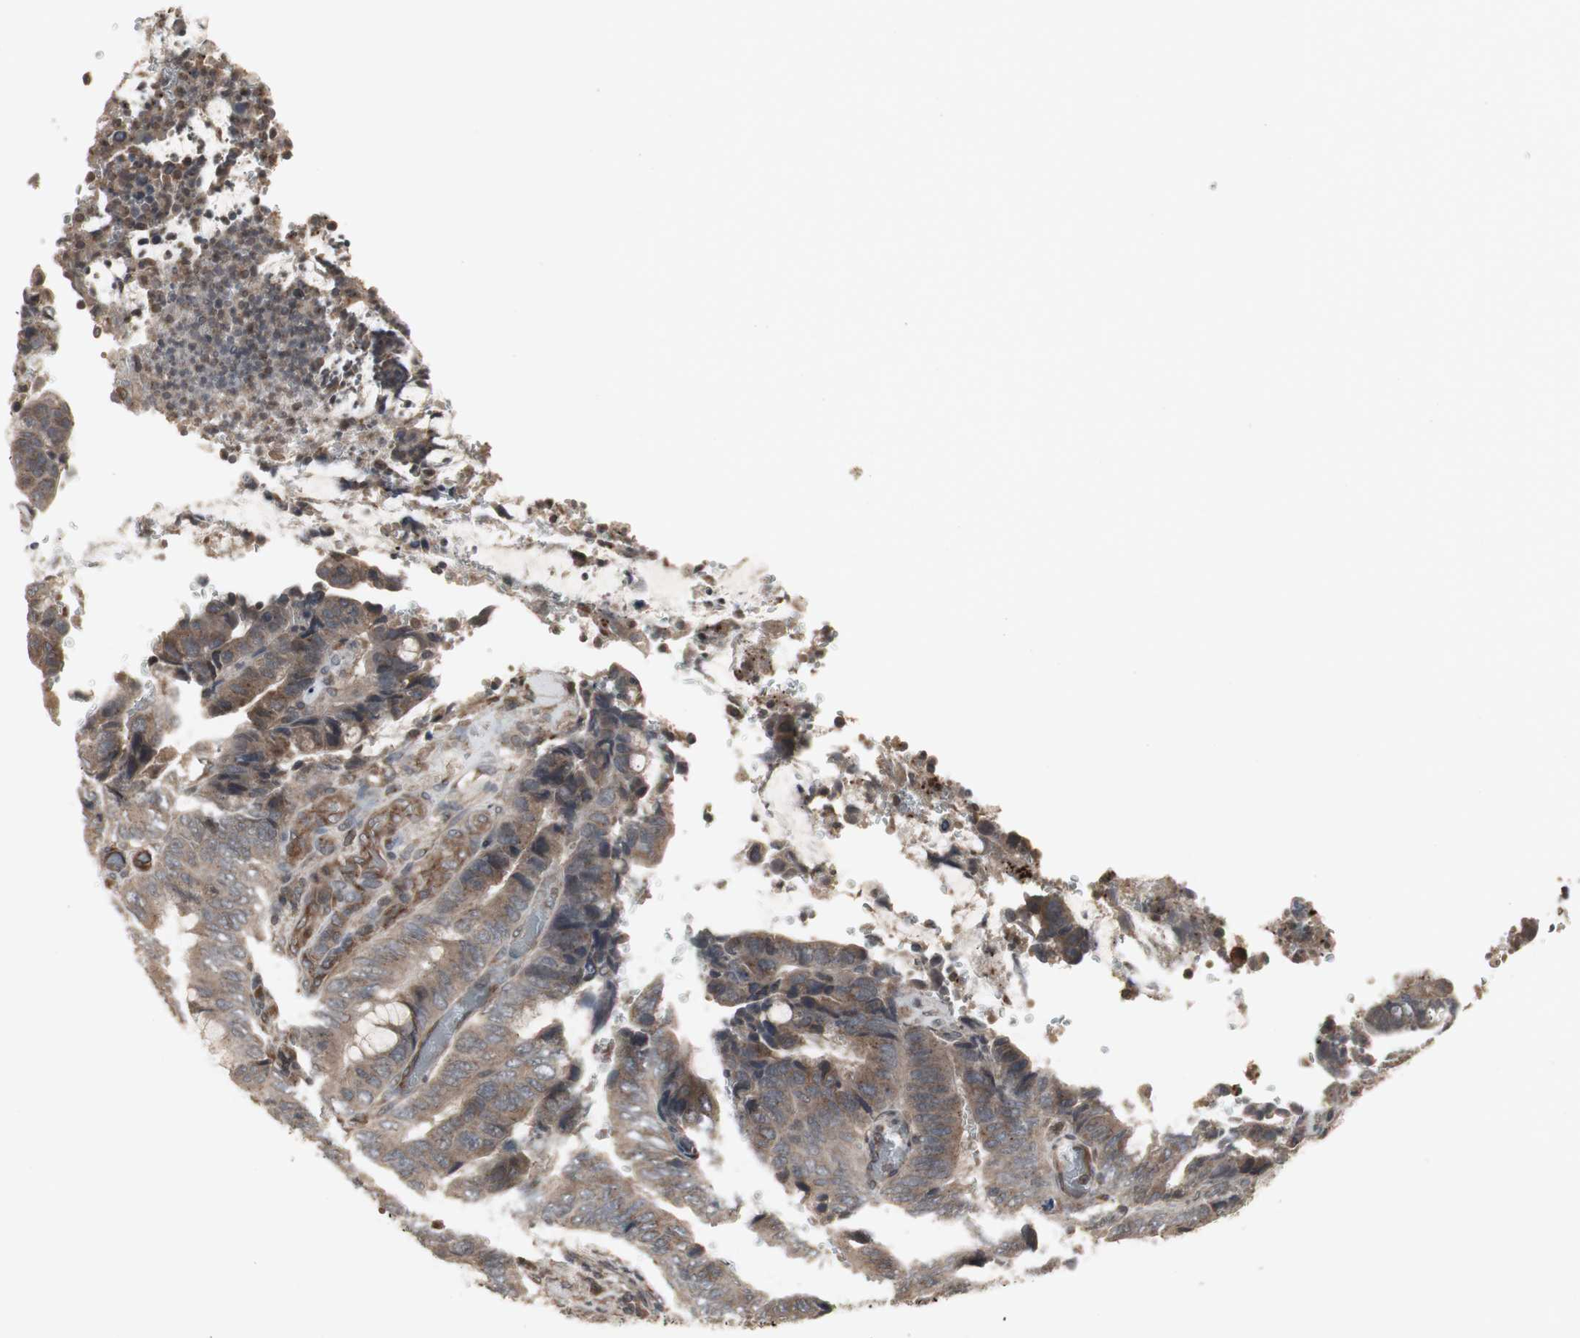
{"staining": {"intensity": "moderate", "quantity": ">75%", "location": "cytoplasmic/membranous"}, "tissue": "colorectal cancer", "cell_type": "Tumor cells", "image_type": "cancer", "snomed": [{"axis": "morphology", "description": "Normal tissue, NOS"}, {"axis": "morphology", "description": "Adenocarcinoma, NOS"}, {"axis": "topography", "description": "Rectum"}, {"axis": "topography", "description": "Peripheral nerve tissue"}], "caption": "A photomicrograph of human colorectal cancer stained for a protein exhibits moderate cytoplasmic/membranous brown staining in tumor cells.", "gene": "ATP2B2", "patient": {"sex": "male", "age": 92}}